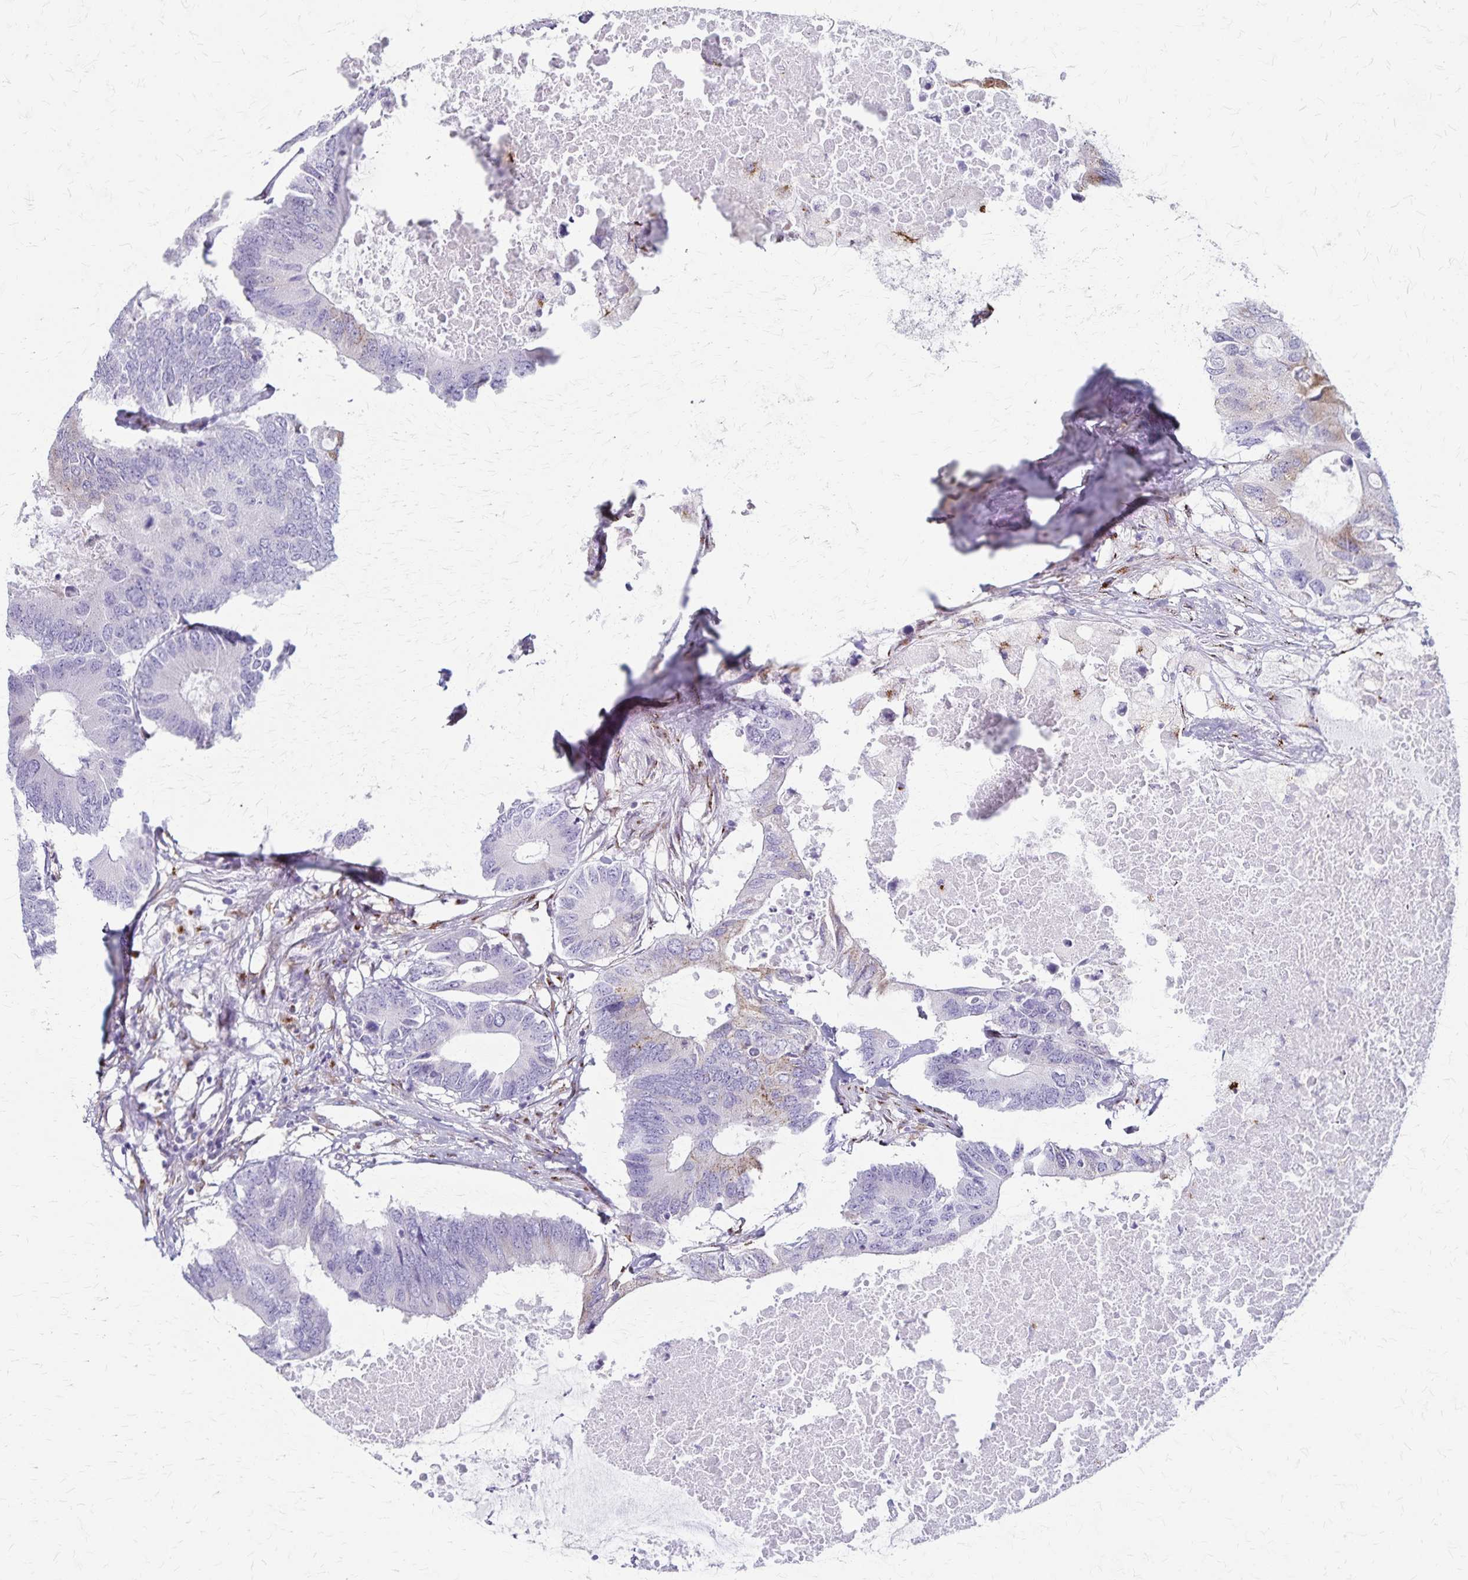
{"staining": {"intensity": "negative", "quantity": "none", "location": "none"}, "tissue": "colorectal cancer", "cell_type": "Tumor cells", "image_type": "cancer", "snomed": [{"axis": "morphology", "description": "Adenocarcinoma, NOS"}, {"axis": "topography", "description": "Colon"}], "caption": "A high-resolution micrograph shows immunohistochemistry (IHC) staining of colorectal adenocarcinoma, which exhibits no significant expression in tumor cells.", "gene": "MCFD2", "patient": {"sex": "male", "age": 71}}